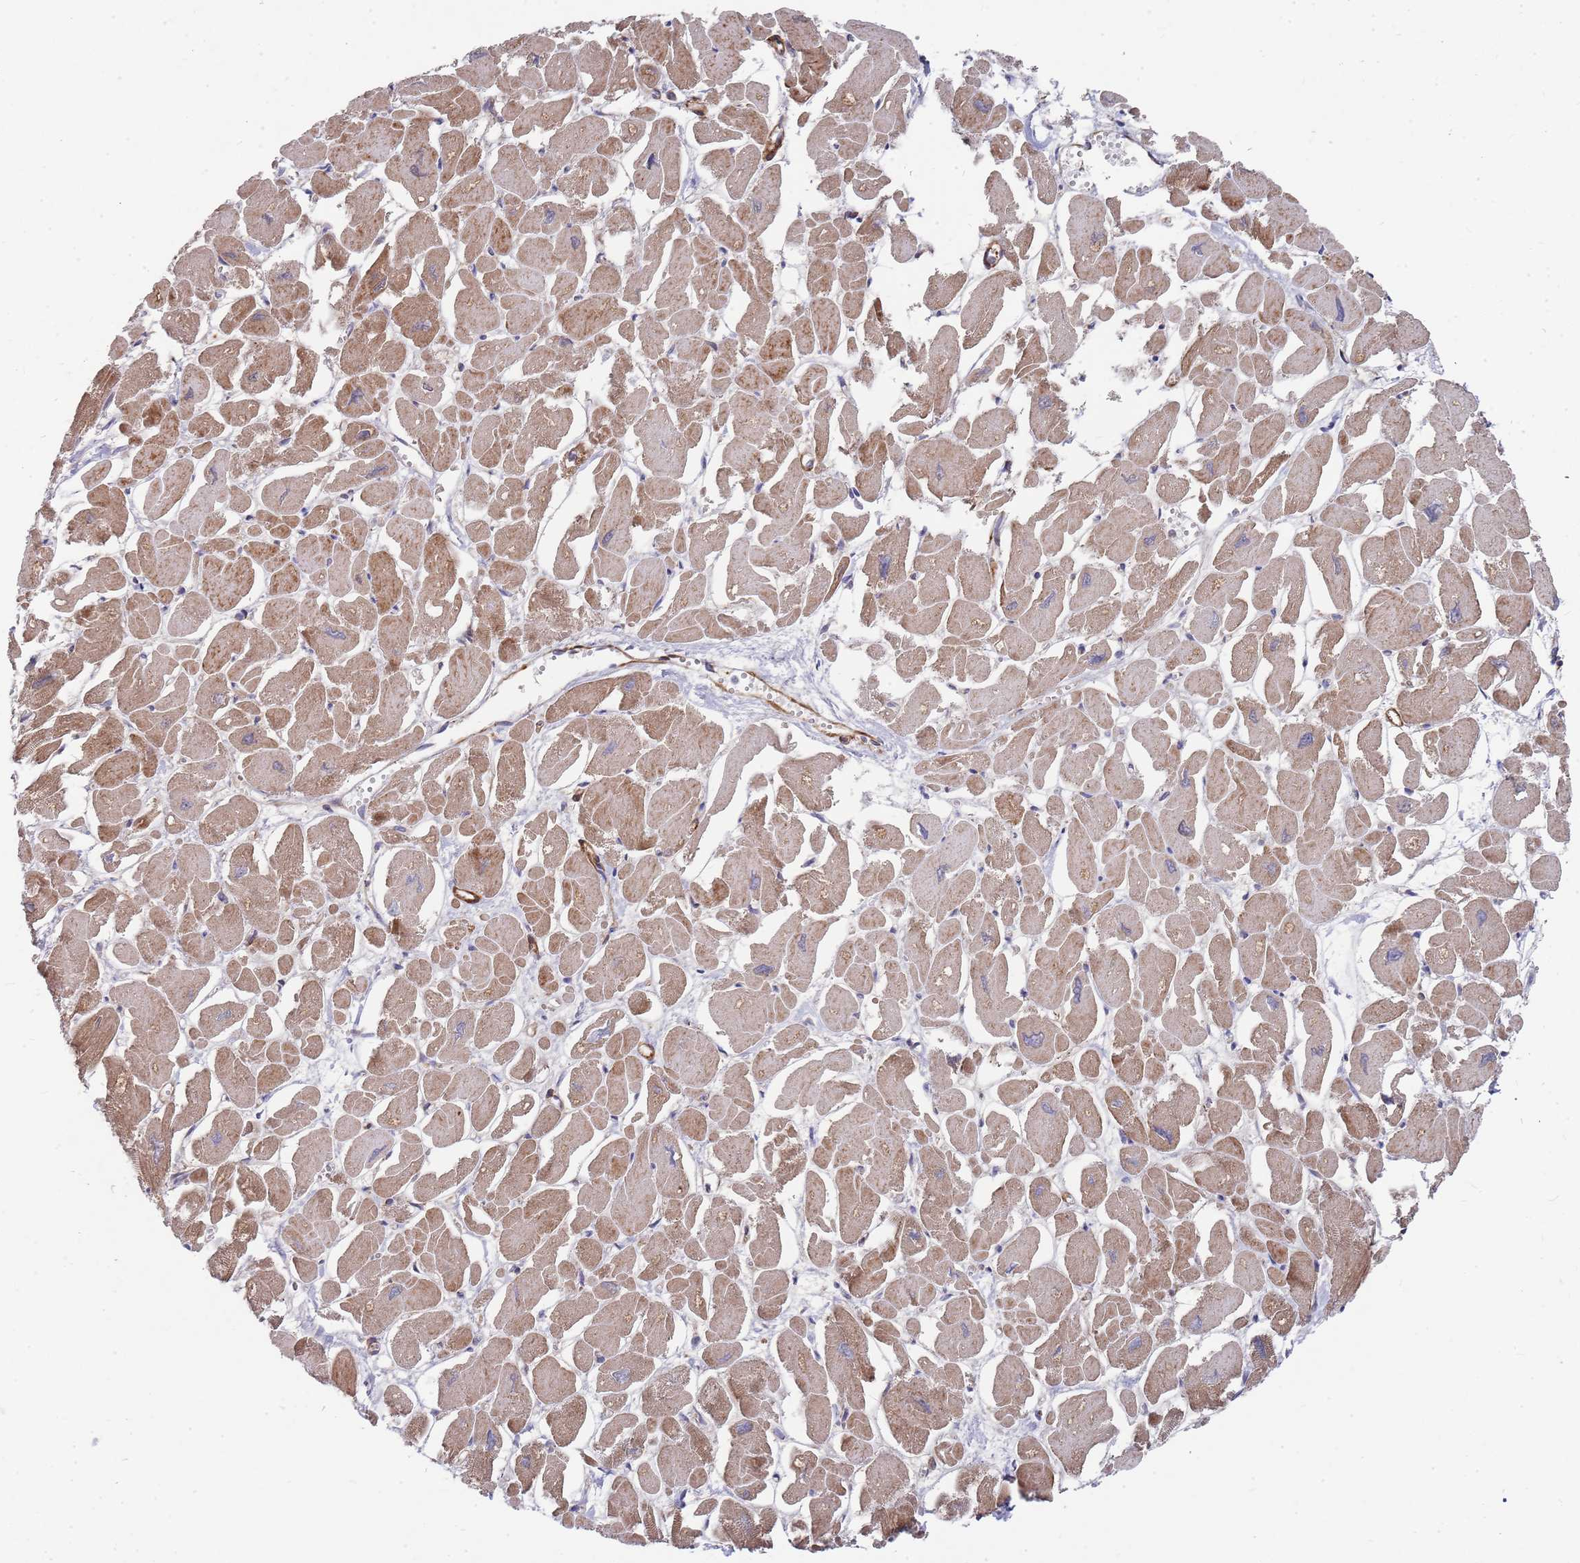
{"staining": {"intensity": "strong", "quantity": ">75%", "location": "cytoplasmic/membranous"}, "tissue": "heart muscle", "cell_type": "Cardiomyocytes", "image_type": "normal", "snomed": [{"axis": "morphology", "description": "Normal tissue, NOS"}, {"axis": "topography", "description": "Heart"}], "caption": "Strong cytoplasmic/membranous expression for a protein is present in about >75% of cardiomyocytes of benign heart muscle using immunohistochemistry (IHC).", "gene": "WDFY3", "patient": {"sex": "male", "age": 54}}